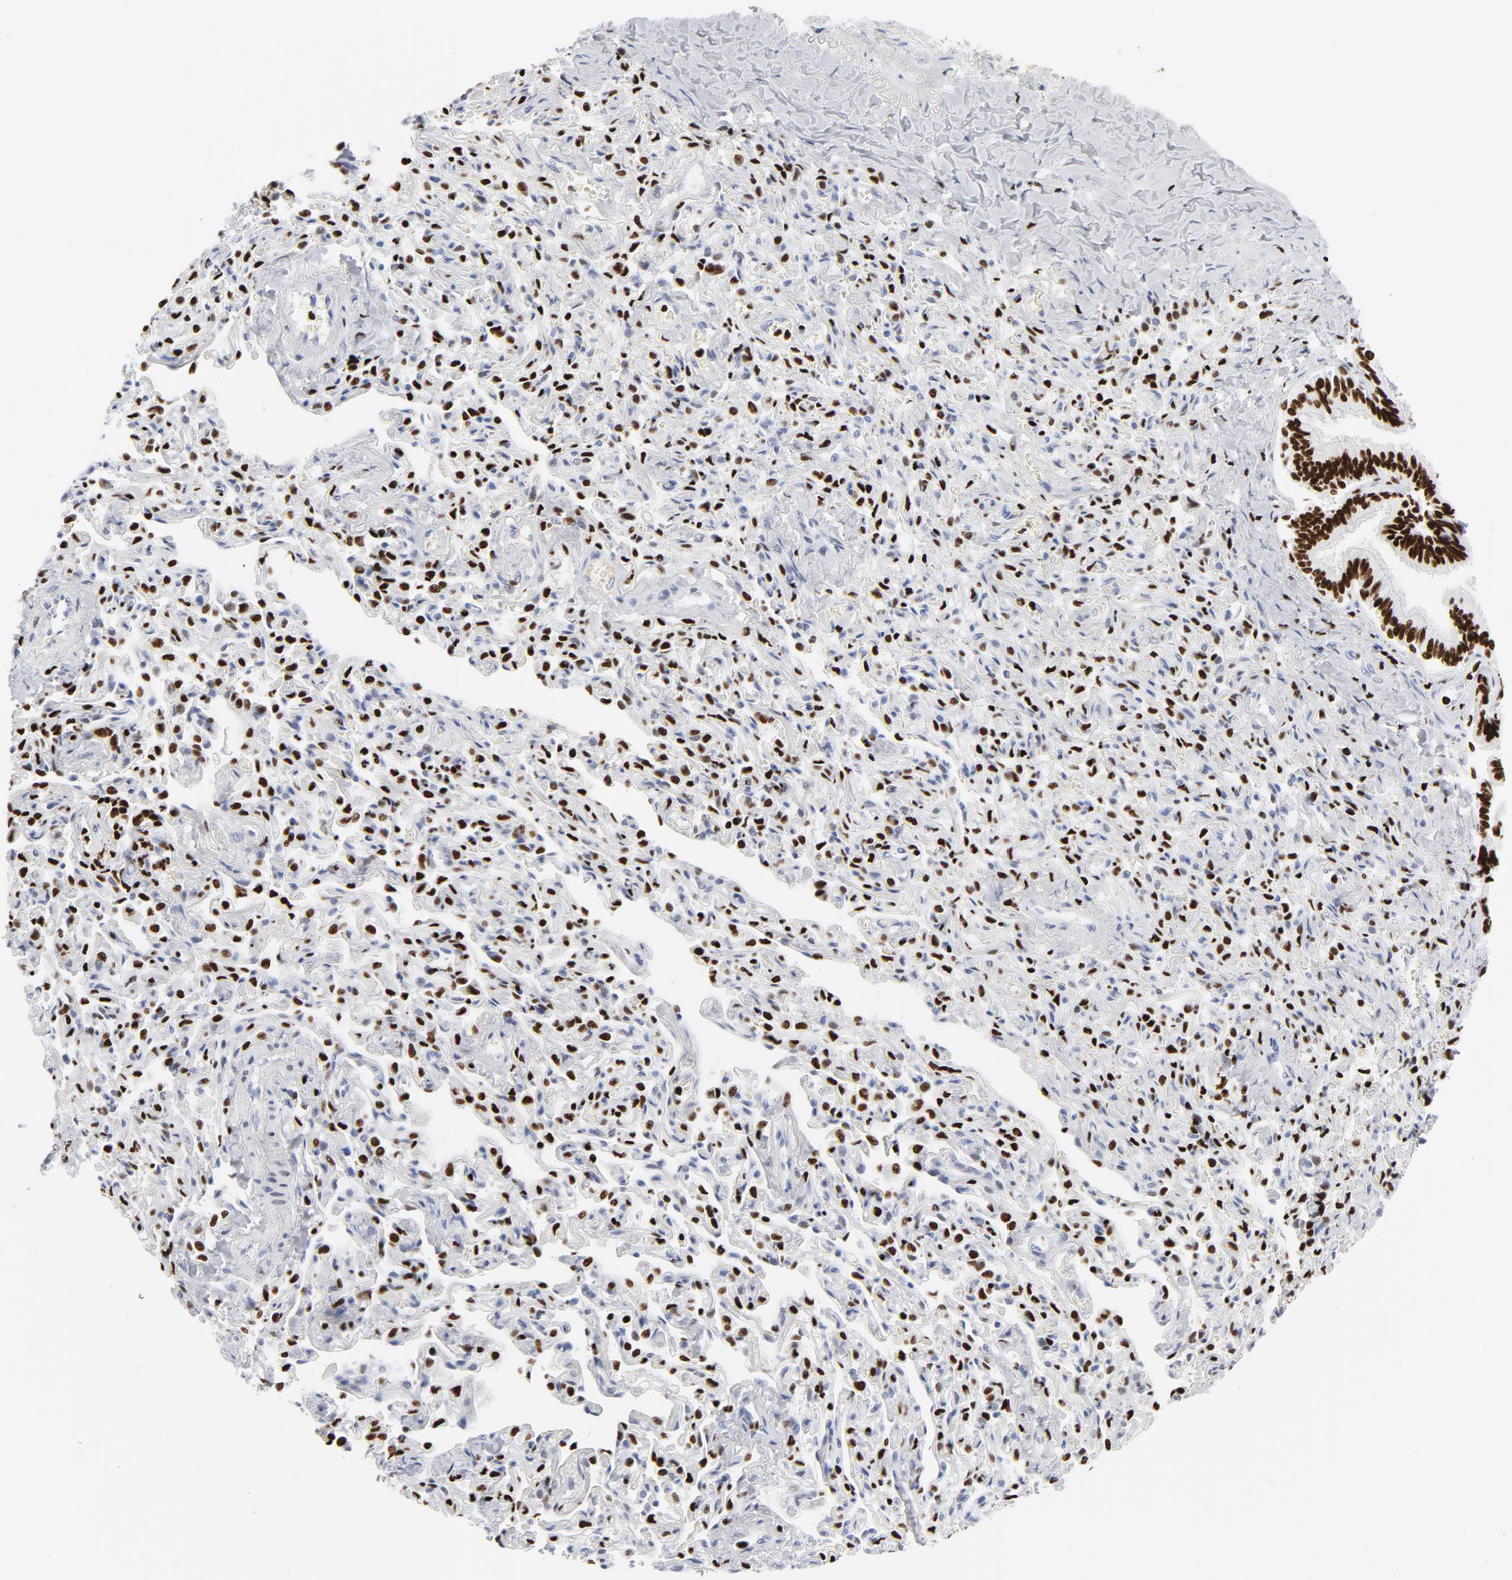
{"staining": {"intensity": "strong", "quantity": ">75%", "location": "nuclear"}, "tissue": "bronchus", "cell_type": "Respiratory epithelial cells", "image_type": "normal", "snomed": [{"axis": "morphology", "description": "Normal tissue, NOS"}, {"axis": "topography", "description": "Lung"}], "caption": "Immunohistochemical staining of benign bronchus displays >75% levels of strong nuclear protein staining in about >75% of respiratory epithelial cells. (DAB (3,3'-diaminobenzidine) IHC with brightfield microscopy, high magnification).", "gene": "SMARCC2", "patient": {"sex": "male", "age": 64}}